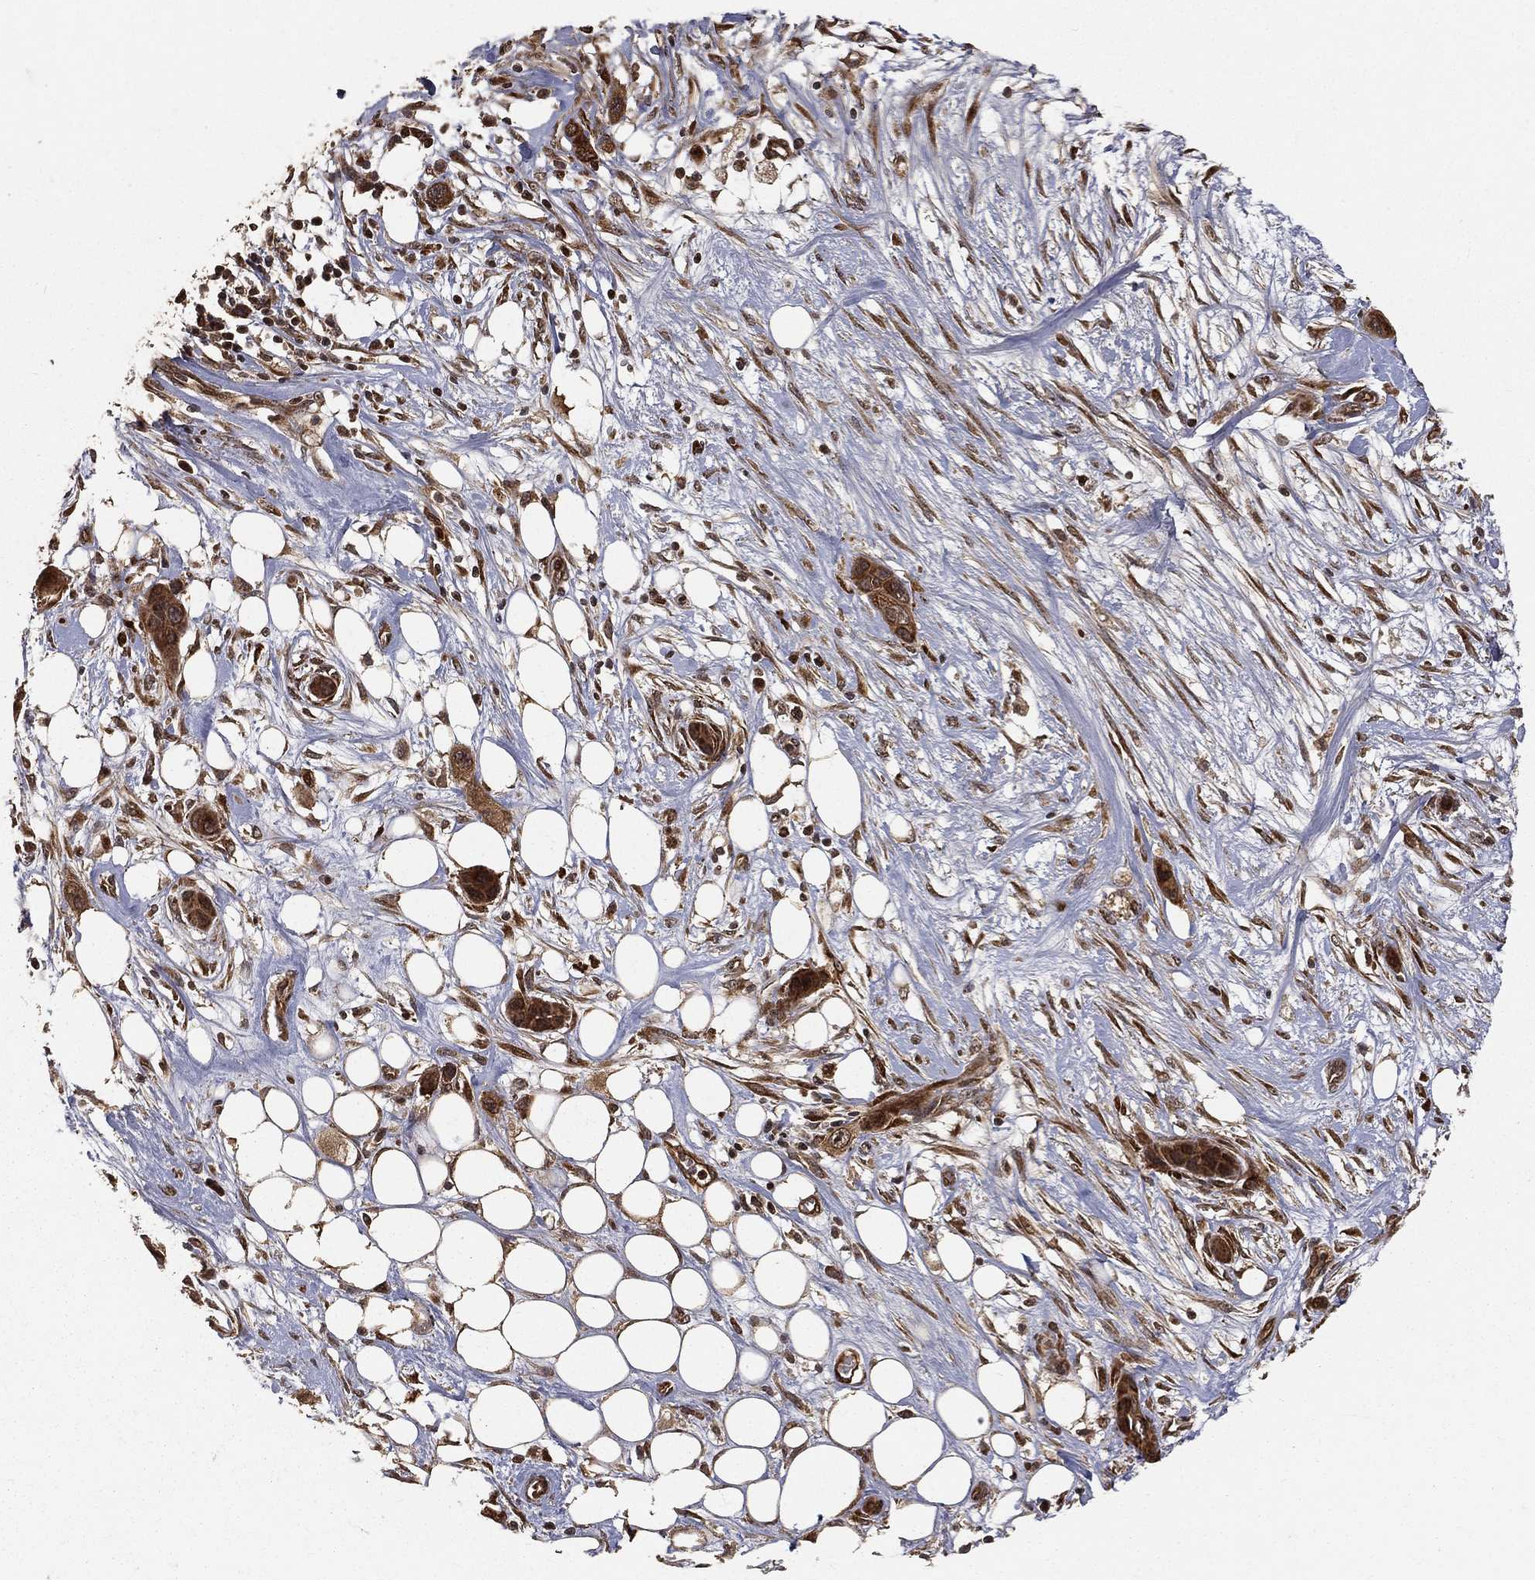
{"staining": {"intensity": "strong", "quantity": ">75%", "location": "cytoplasmic/membranous,nuclear"}, "tissue": "skin cancer", "cell_type": "Tumor cells", "image_type": "cancer", "snomed": [{"axis": "morphology", "description": "Squamous cell carcinoma, NOS"}, {"axis": "topography", "description": "Skin"}], "caption": "A high amount of strong cytoplasmic/membranous and nuclear staining is present in about >75% of tumor cells in squamous cell carcinoma (skin) tissue.", "gene": "MAPK1", "patient": {"sex": "male", "age": 79}}